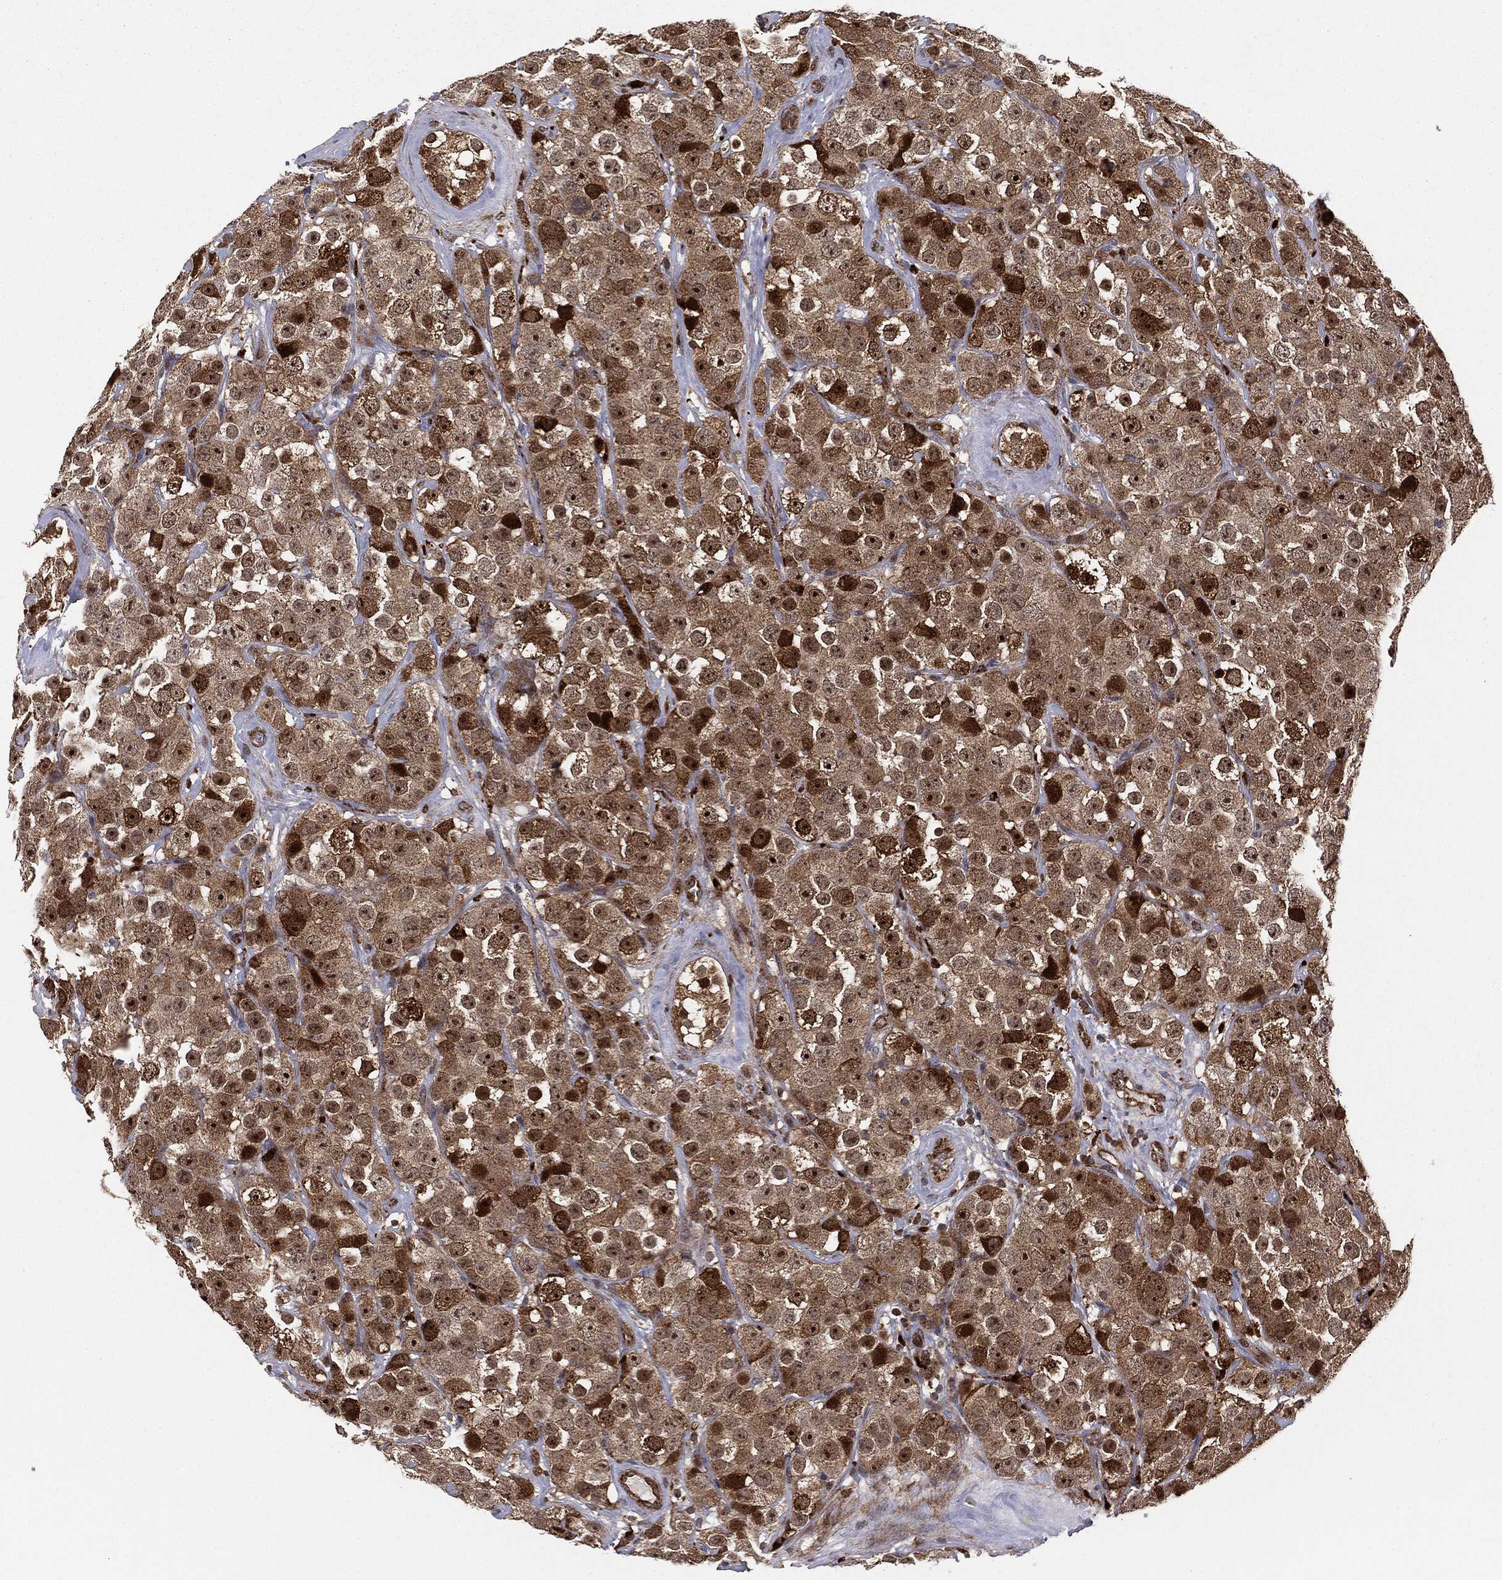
{"staining": {"intensity": "strong", "quantity": ">75%", "location": "cytoplasmic/membranous,nuclear"}, "tissue": "testis cancer", "cell_type": "Tumor cells", "image_type": "cancer", "snomed": [{"axis": "morphology", "description": "Seminoma, NOS"}, {"axis": "topography", "description": "Testis"}], "caption": "About >75% of tumor cells in human testis seminoma demonstrate strong cytoplasmic/membranous and nuclear protein staining as visualized by brown immunohistochemical staining.", "gene": "PTEN", "patient": {"sex": "male", "age": 28}}